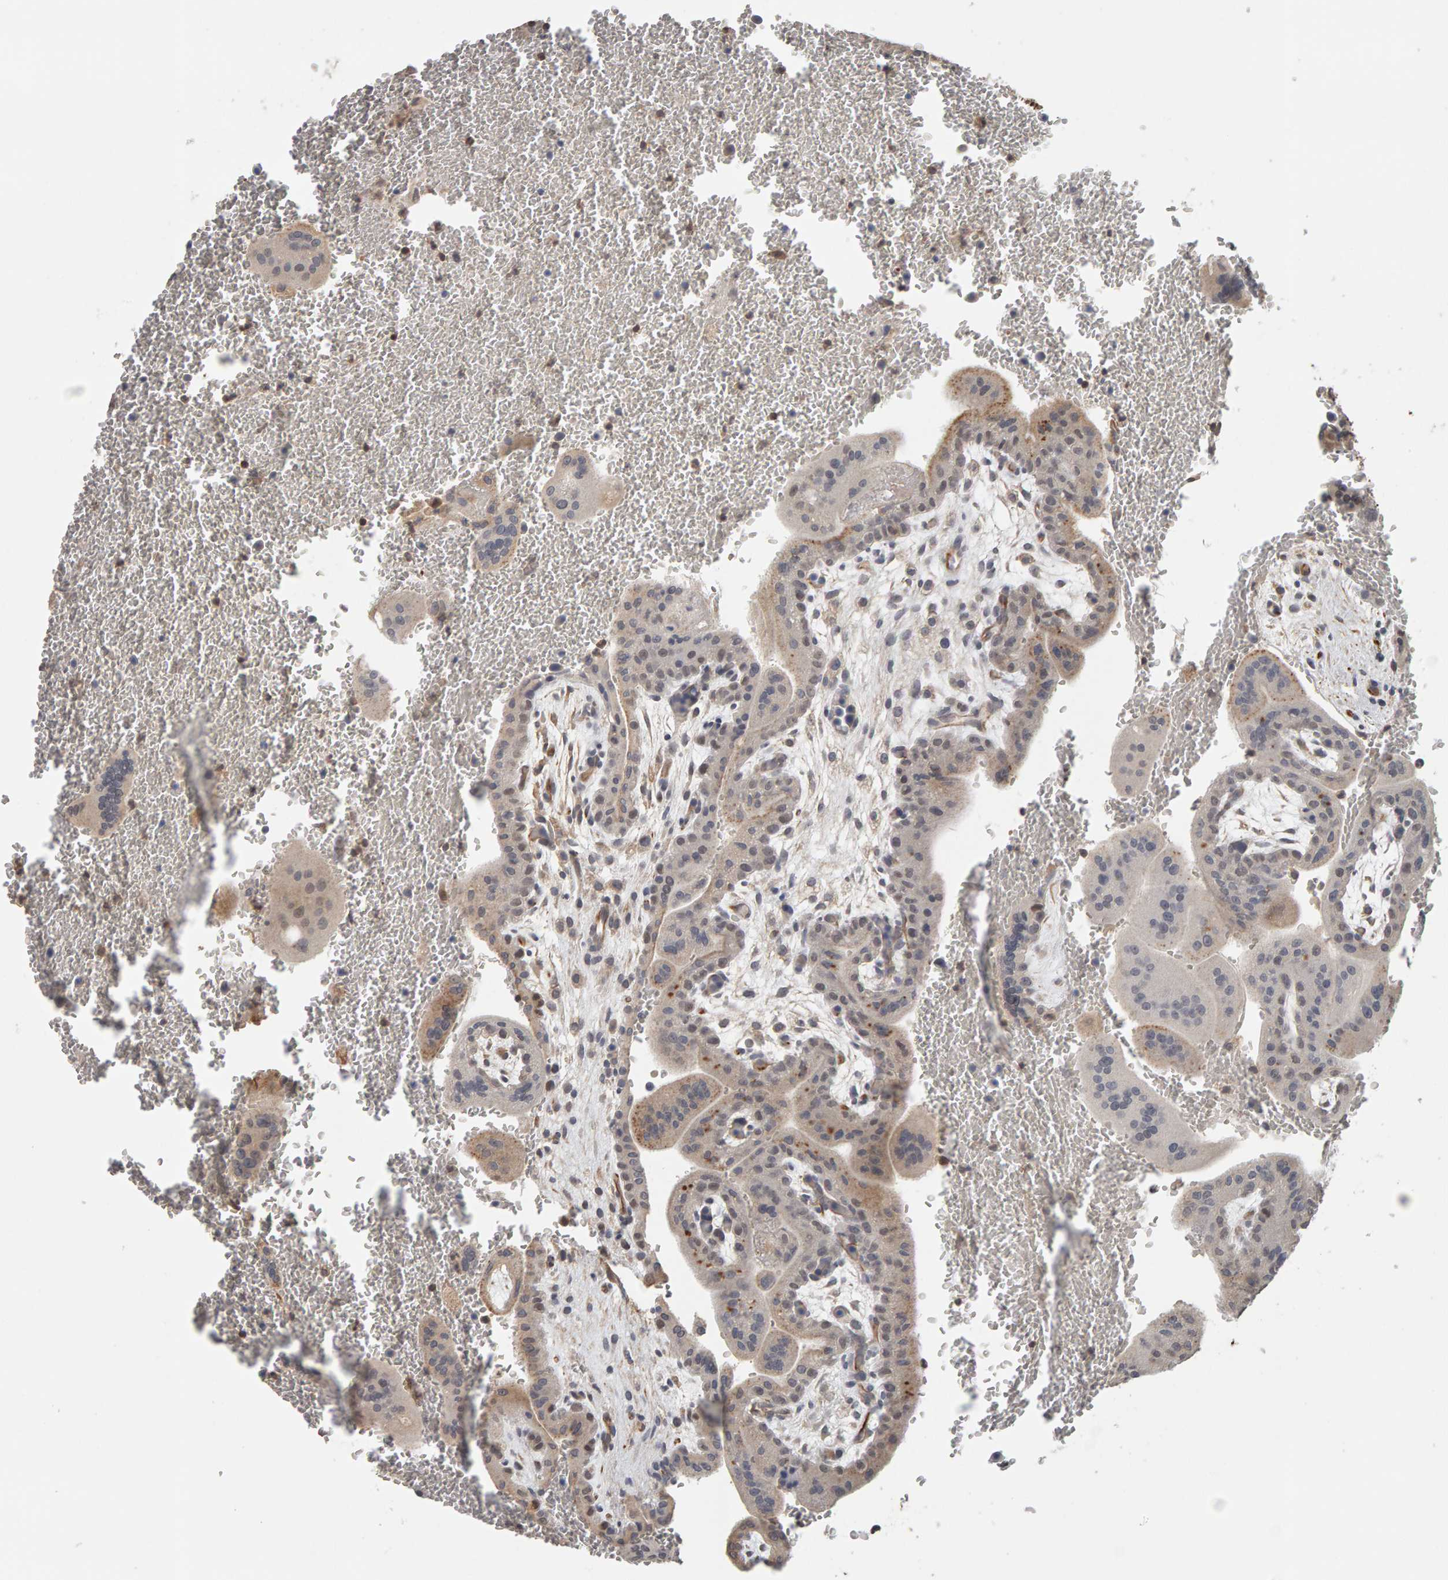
{"staining": {"intensity": "moderate", "quantity": "<25%", "location": "cytoplasmic/membranous,nuclear"}, "tissue": "placenta", "cell_type": "Decidual cells", "image_type": "normal", "snomed": [{"axis": "morphology", "description": "Normal tissue, NOS"}, {"axis": "topography", "description": "Placenta"}], "caption": "Immunohistochemical staining of unremarkable placenta exhibits <25% levels of moderate cytoplasmic/membranous,nuclear protein positivity in about <25% of decidual cells. The staining was performed using DAB to visualize the protein expression in brown, while the nuclei were stained in blue with hematoxylin (Magnification: 20x).", "gene": "TEFM", "patient": {"sex": "female", "age": 35}}